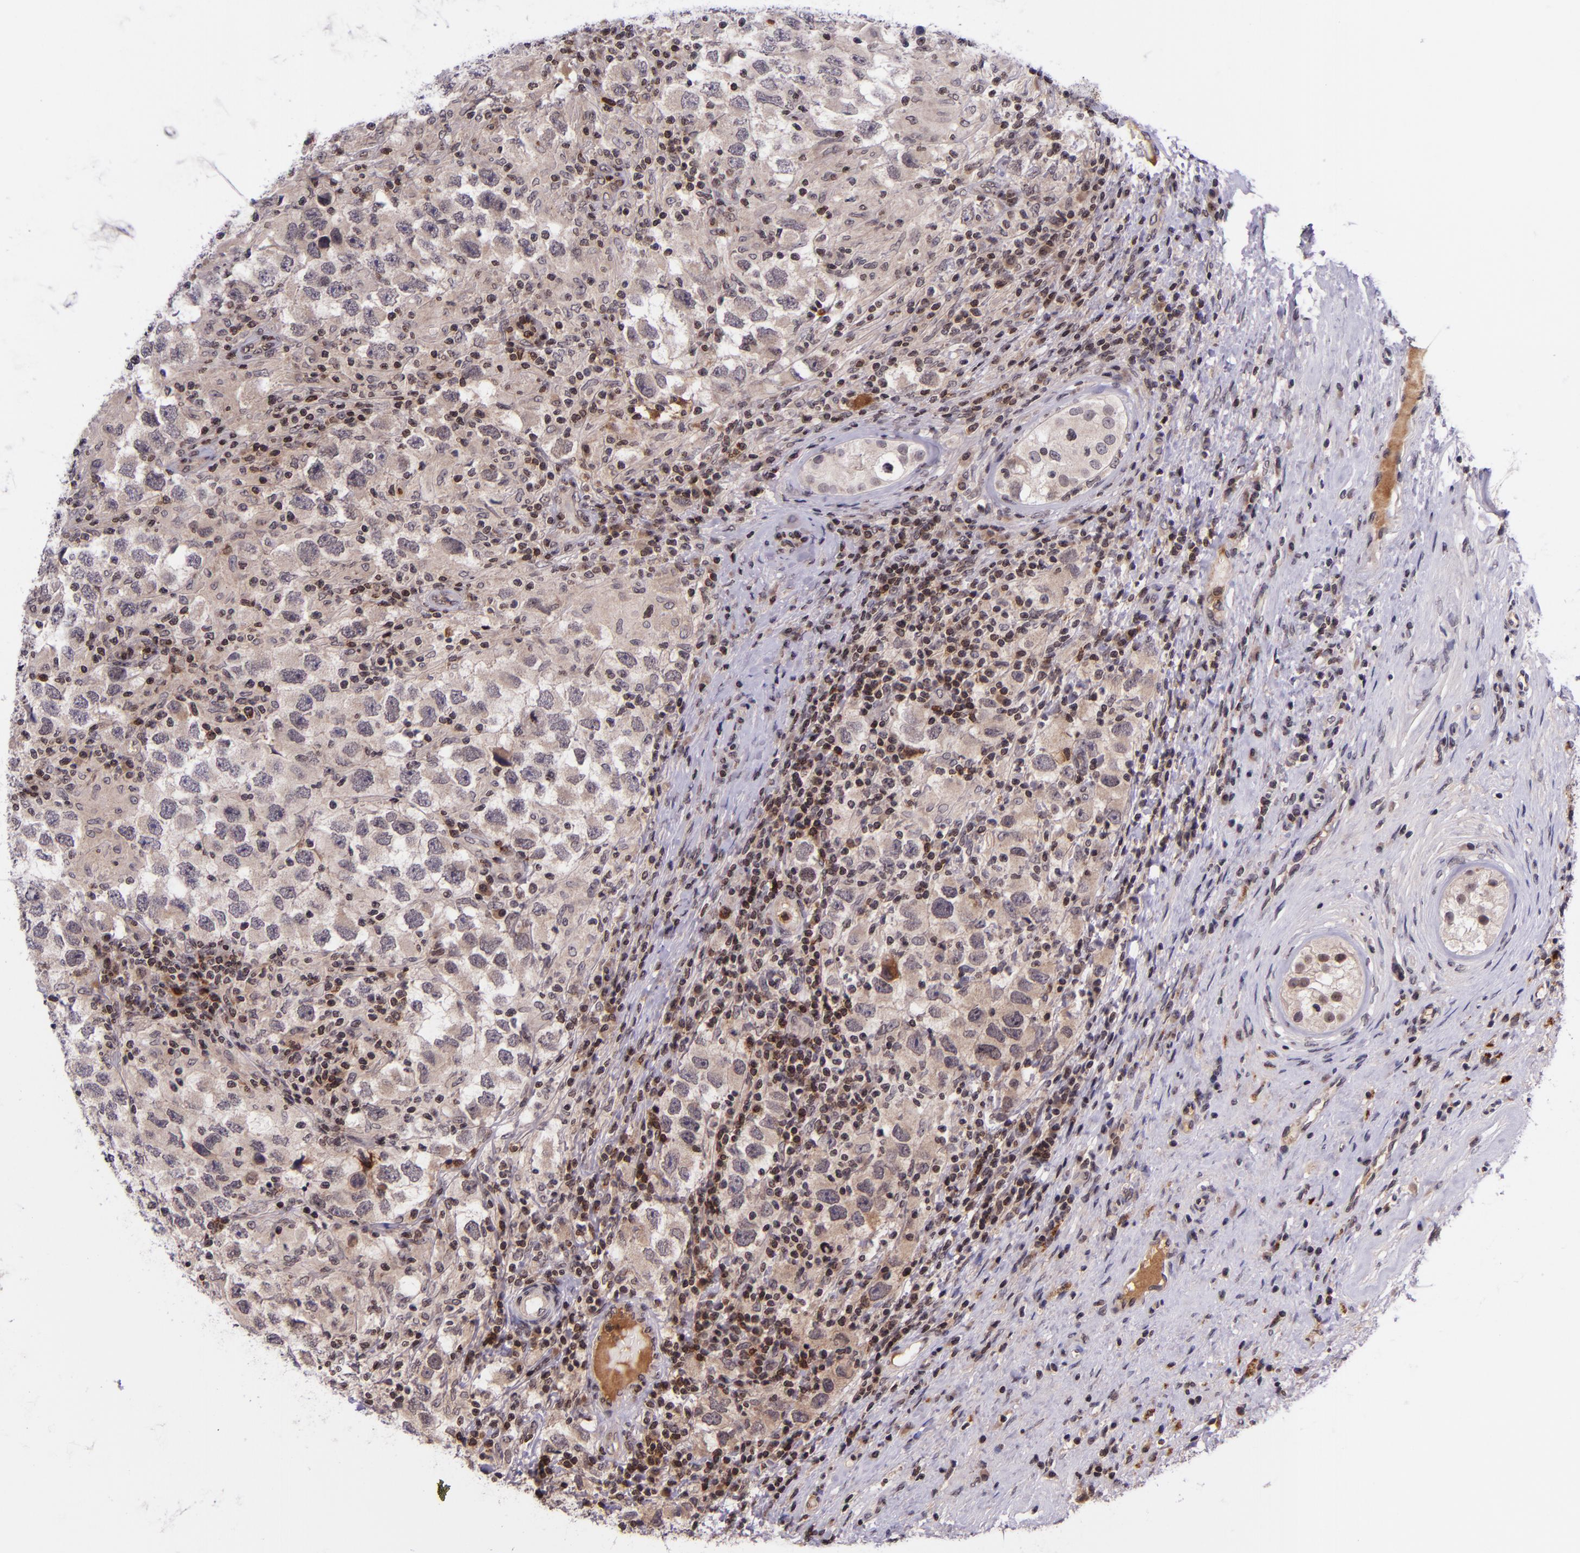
{"staining": {"intensity": "weak", "quantity": "25%-75%", "location": "cytoplasmic/membranous"}, "tissue": "testis cancer", "cell_type": "Tumor cells", "image_type": "cancer", "snomed": [{"axis": "morphology", "description": "Carcinoma, Embryonal, NOS"}, {"axis": "topography", "description": "Testis"}], "caption": "IHC histopathology image of testis cancer stained for a protein (brown), which exhibits low levels of weak cytoplasmic/membranous positivity in about 25%-75% of tumor cells.", "gene": "SELL", "patient": {"sex": "male", "age": 21}}